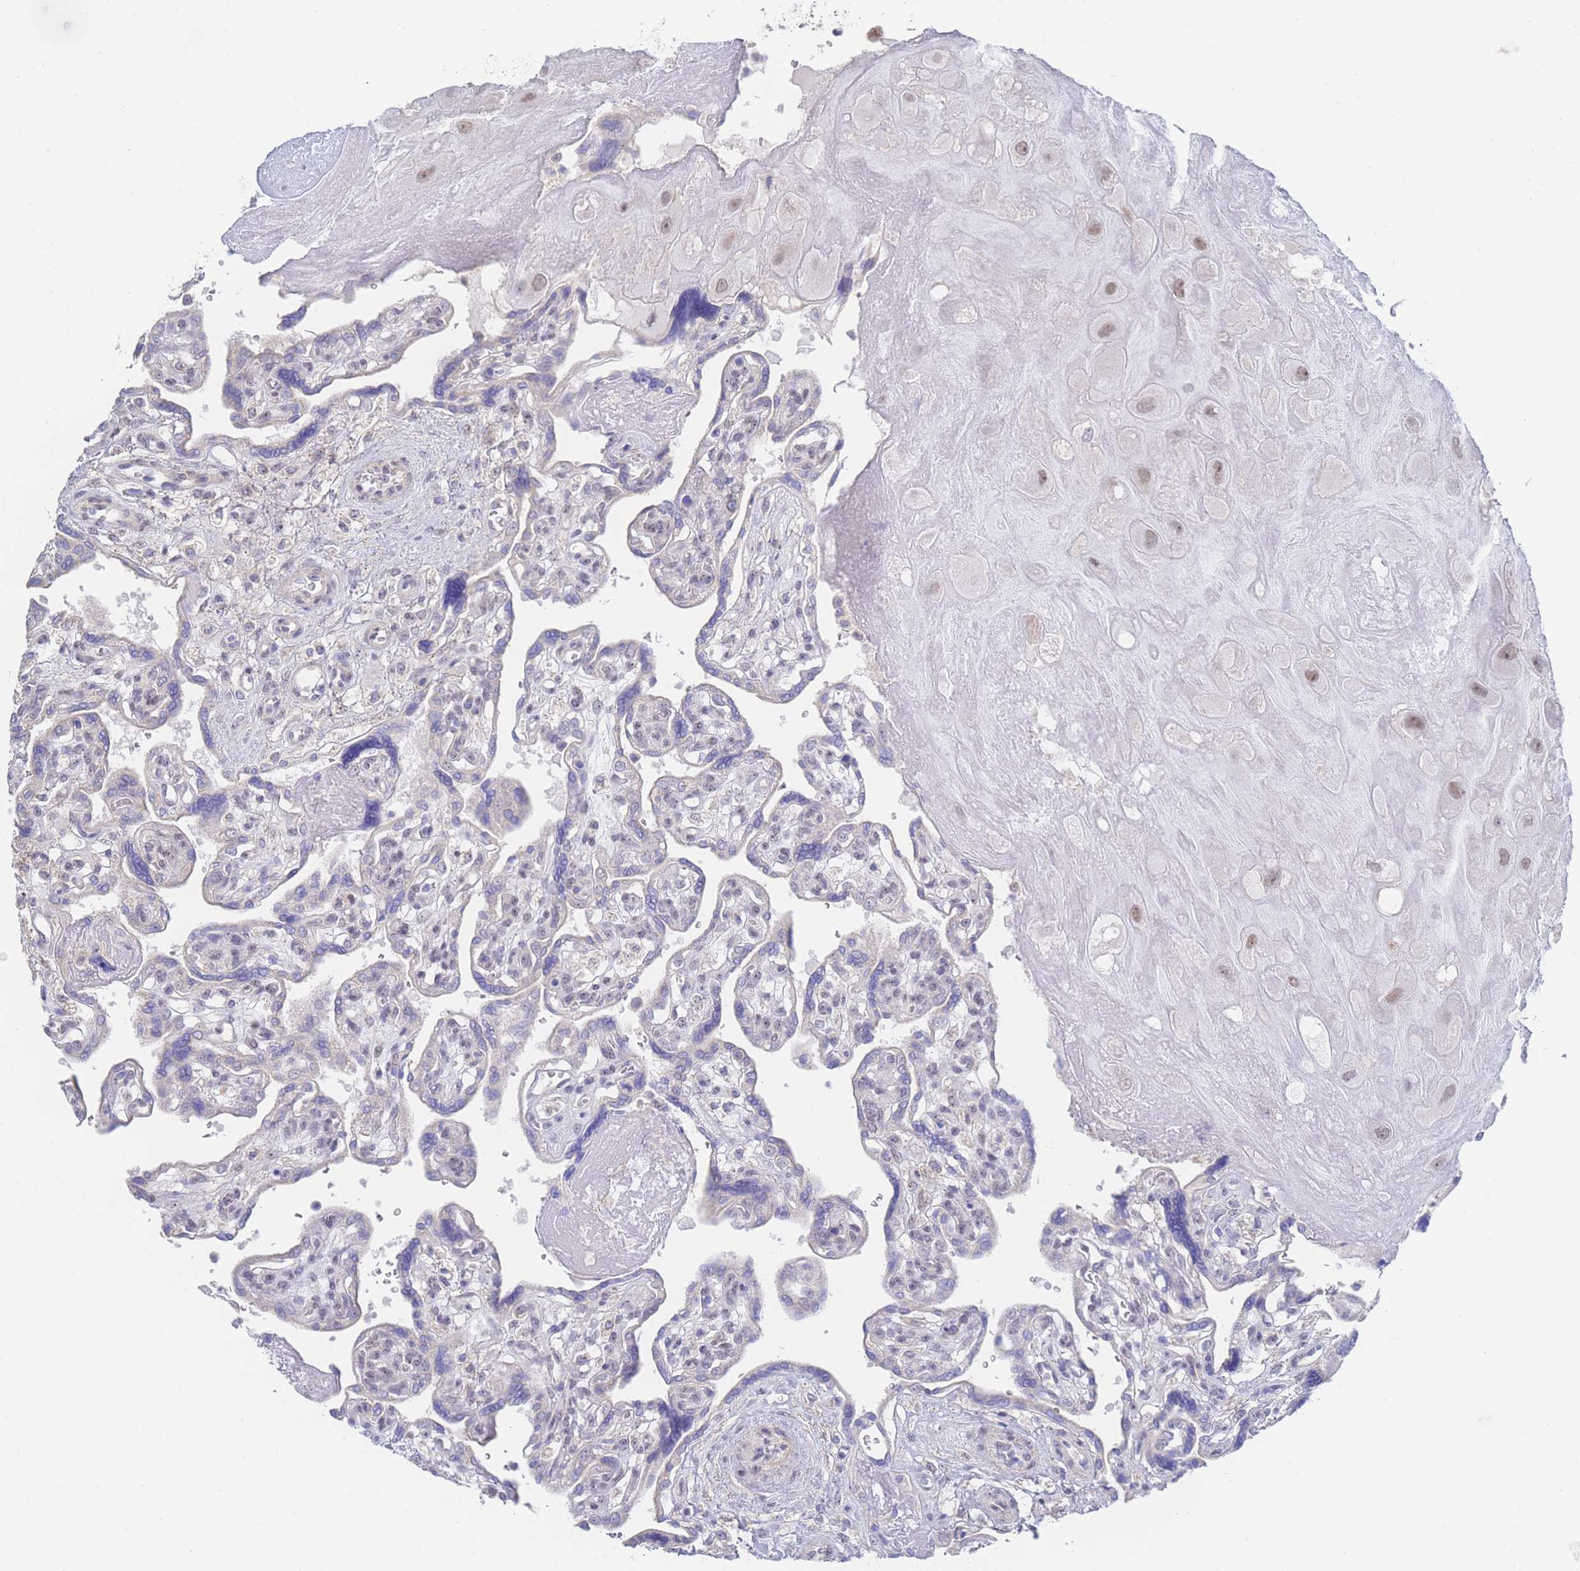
{"staining": {"intensity": "weak", "quantity": "25%-75%", "location": "nuclear"}, "tissue": "placenta", "cell_type": "Decidual cells", "image_type": "normal", "snomed": [{"axis": "morphology", "description": "Normal tissue, NOS"}, {"axis": "topography", "description": "Placenta"}], "caption": "IHC image of normal placenta stained for a protein (brown), which shows low levels of weak nuclear positivity in about 25%-75% of decidual cells.", "gene": "ZNF142", "patient": {"sex": "female", "age": 39}}